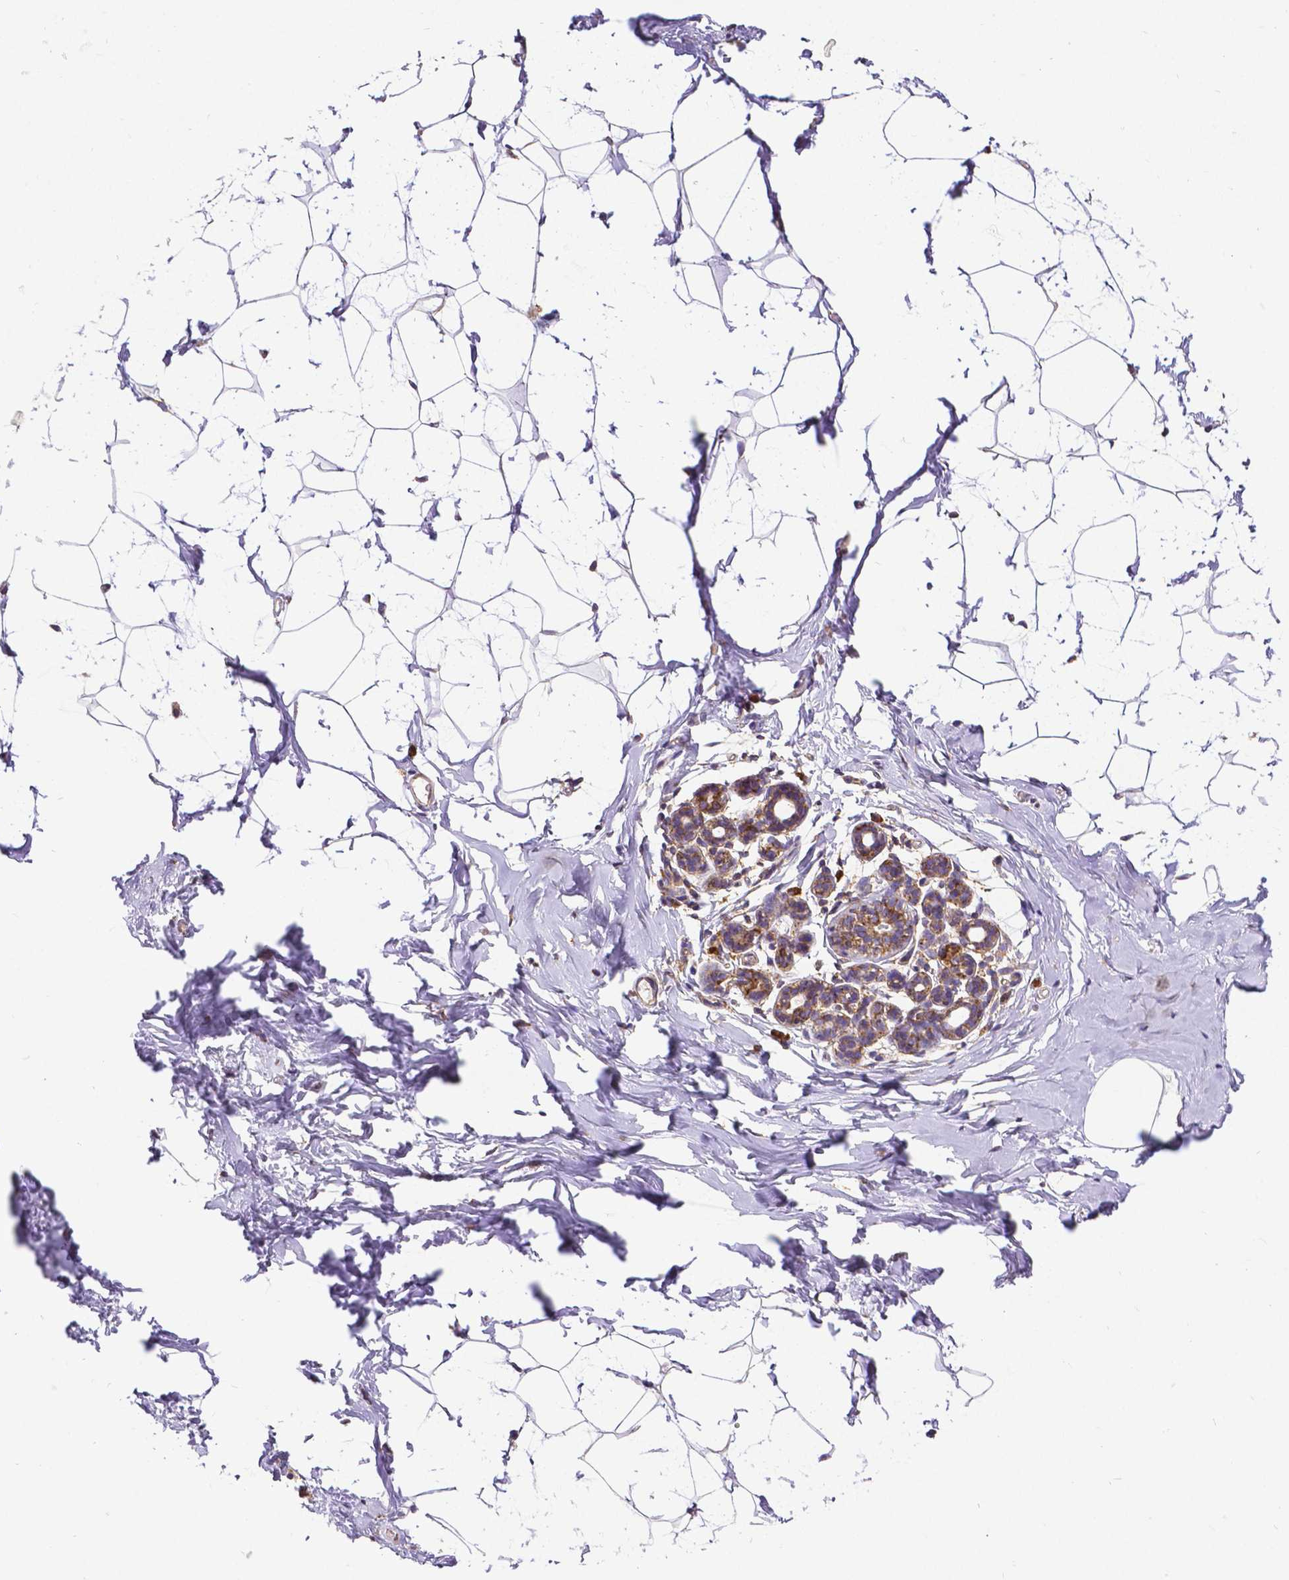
{"staining": {"intensity": "moderate", "quantity": "<25%", "location": "cytoplasmic/membranous"}, "tissue": "breast", "cell_type": "Adipocytes", "image_type": "normal", "snomed": [{"axis": "morphology", "description": "Normal tissue, NOS"}, {"axis": "topography", "description": "Breast"}], "caption": "Protein analysis of normal breast displays moderate cytoplasmic/membranous staining in about <25% of adipocytes.", "gene": "MTDH", "patient": {"sex": "female", "age": 32}}